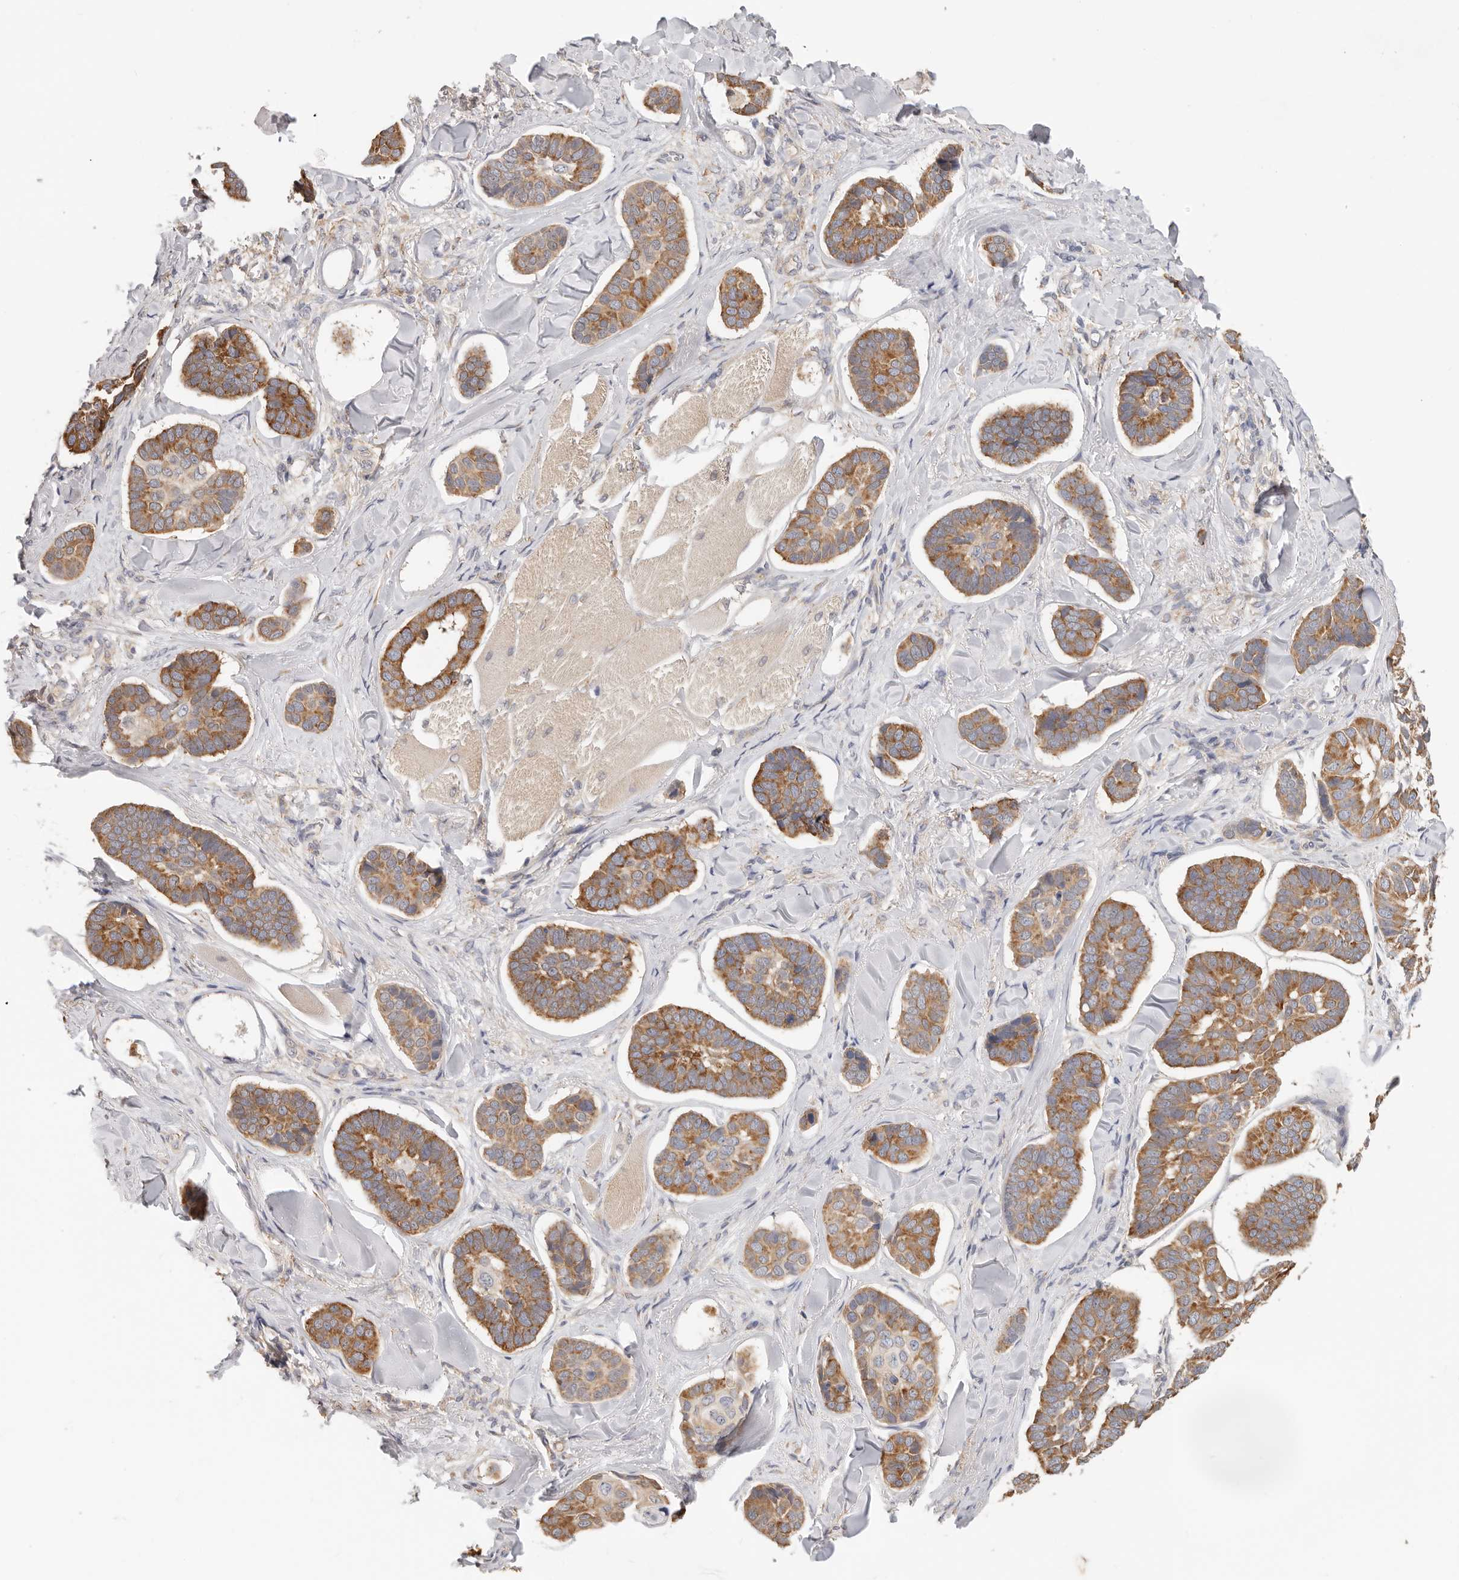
{"staining": {"intensity": "moderate", "quantity": ">75%", "location": "cytoplasmic/membranous"}, "tissue": "skin cancer", "cell_type": "Tumor cells", "image_type": "cancer", "snomed": [{"axis": "morphology", "description": "Basal cell carcinoma"}, {"axis": "topography", "description": "Skin"}], "caption": "Human skin basal cell carcinoma stained with a protein marker shows moderate staining in tumor cells.", "gene": "AFDN", "patient": {"sex": "male", "age": 62}}